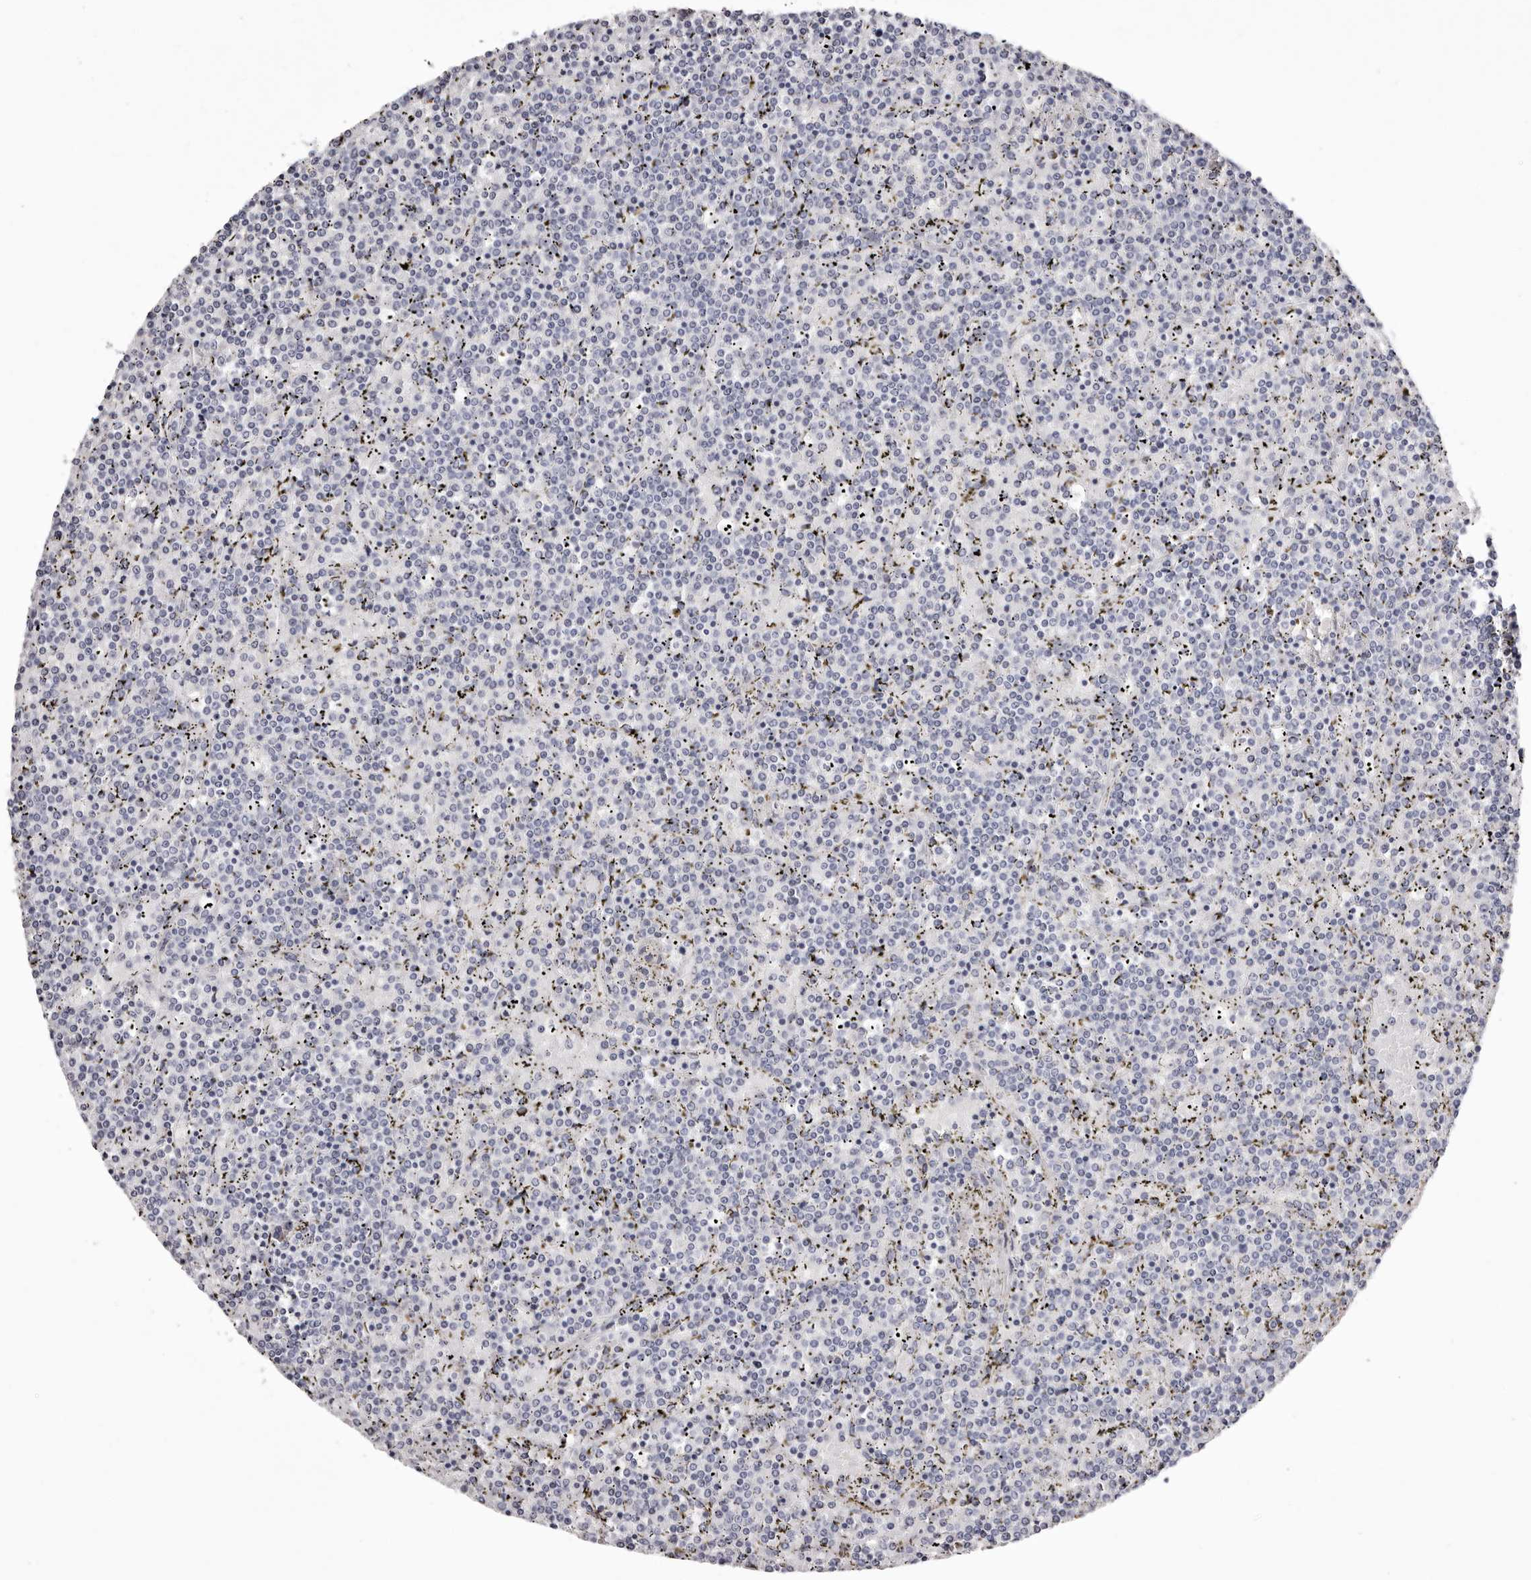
{"staining": {"intensity": "negative", "quantity": "none", "location": "none"}, "tissue": "lymphoma", "cell_type": "Tumor cells", "image_type": "cancer", "snomed": [{"axis": "morphology", "description": "Malignant lymphoma, non-Hodgkin's type, Low grade"}, {"axis": "topography", "description": "Spleen"}], "caption": "Tumor cells show no significant expression in lymphoma.", "gene": "CA6", "patient": {"sex": "female", "age": 19}}